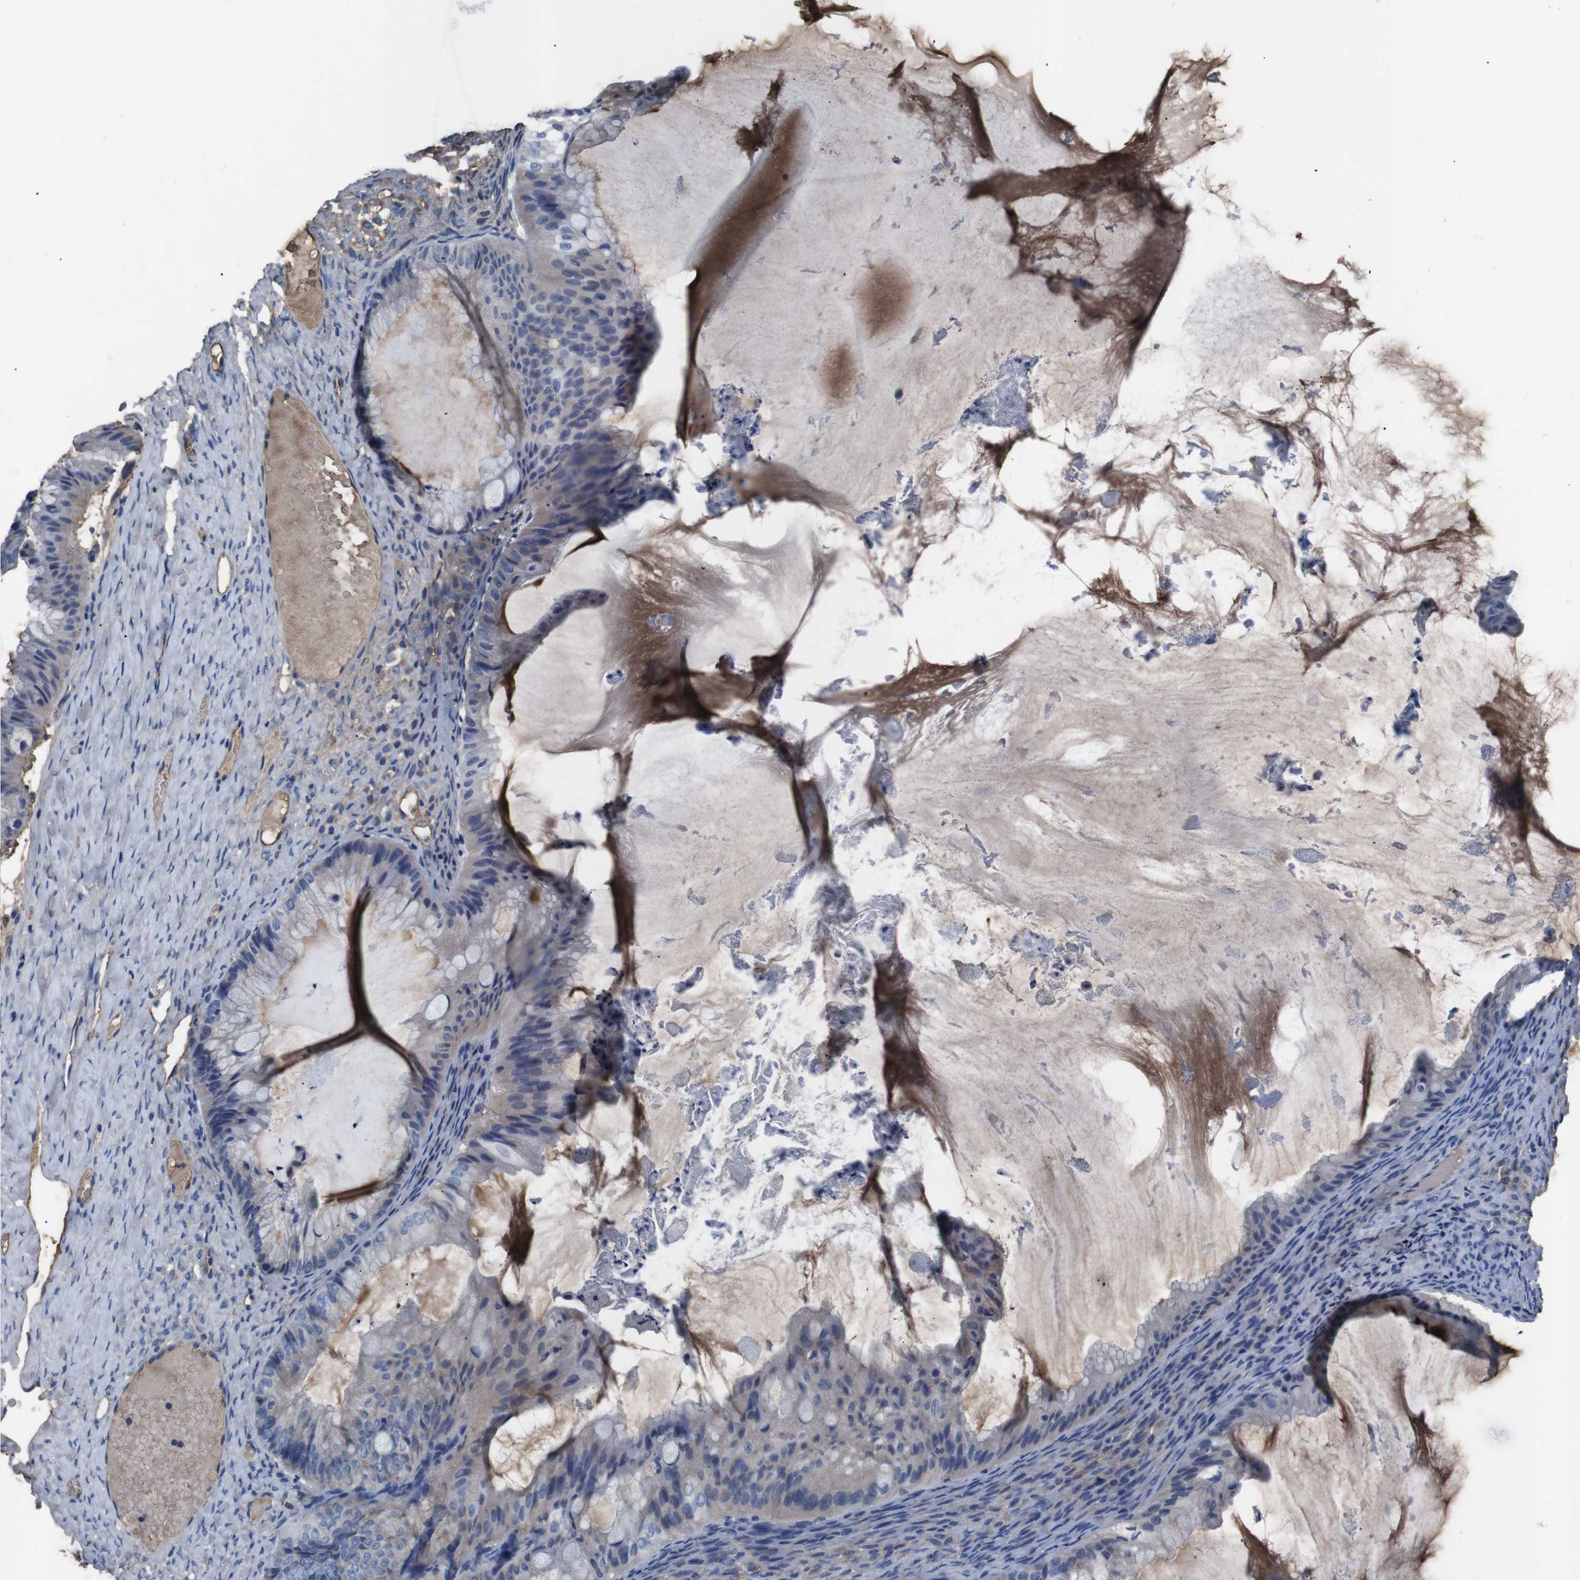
{"staining": {"intensity": "negative", "quantity": "none", "location": "none"}, "tissue": "ovarian cancer", "cell_type": "Tumor cells", "image_type": "cancer", "snomed": [{"axis": "morphology", "description": "Cystadenocarcinoma, mucinous, NOS"}, {"axis": "topography", "description": "Ovary"}], "caption": "There is no significant positivity in tumor cells of ovarian cancer (mucinous cystadenocarcinoma).", "gene": "LEP", "patient": {"sex": "female", "age": 61}}